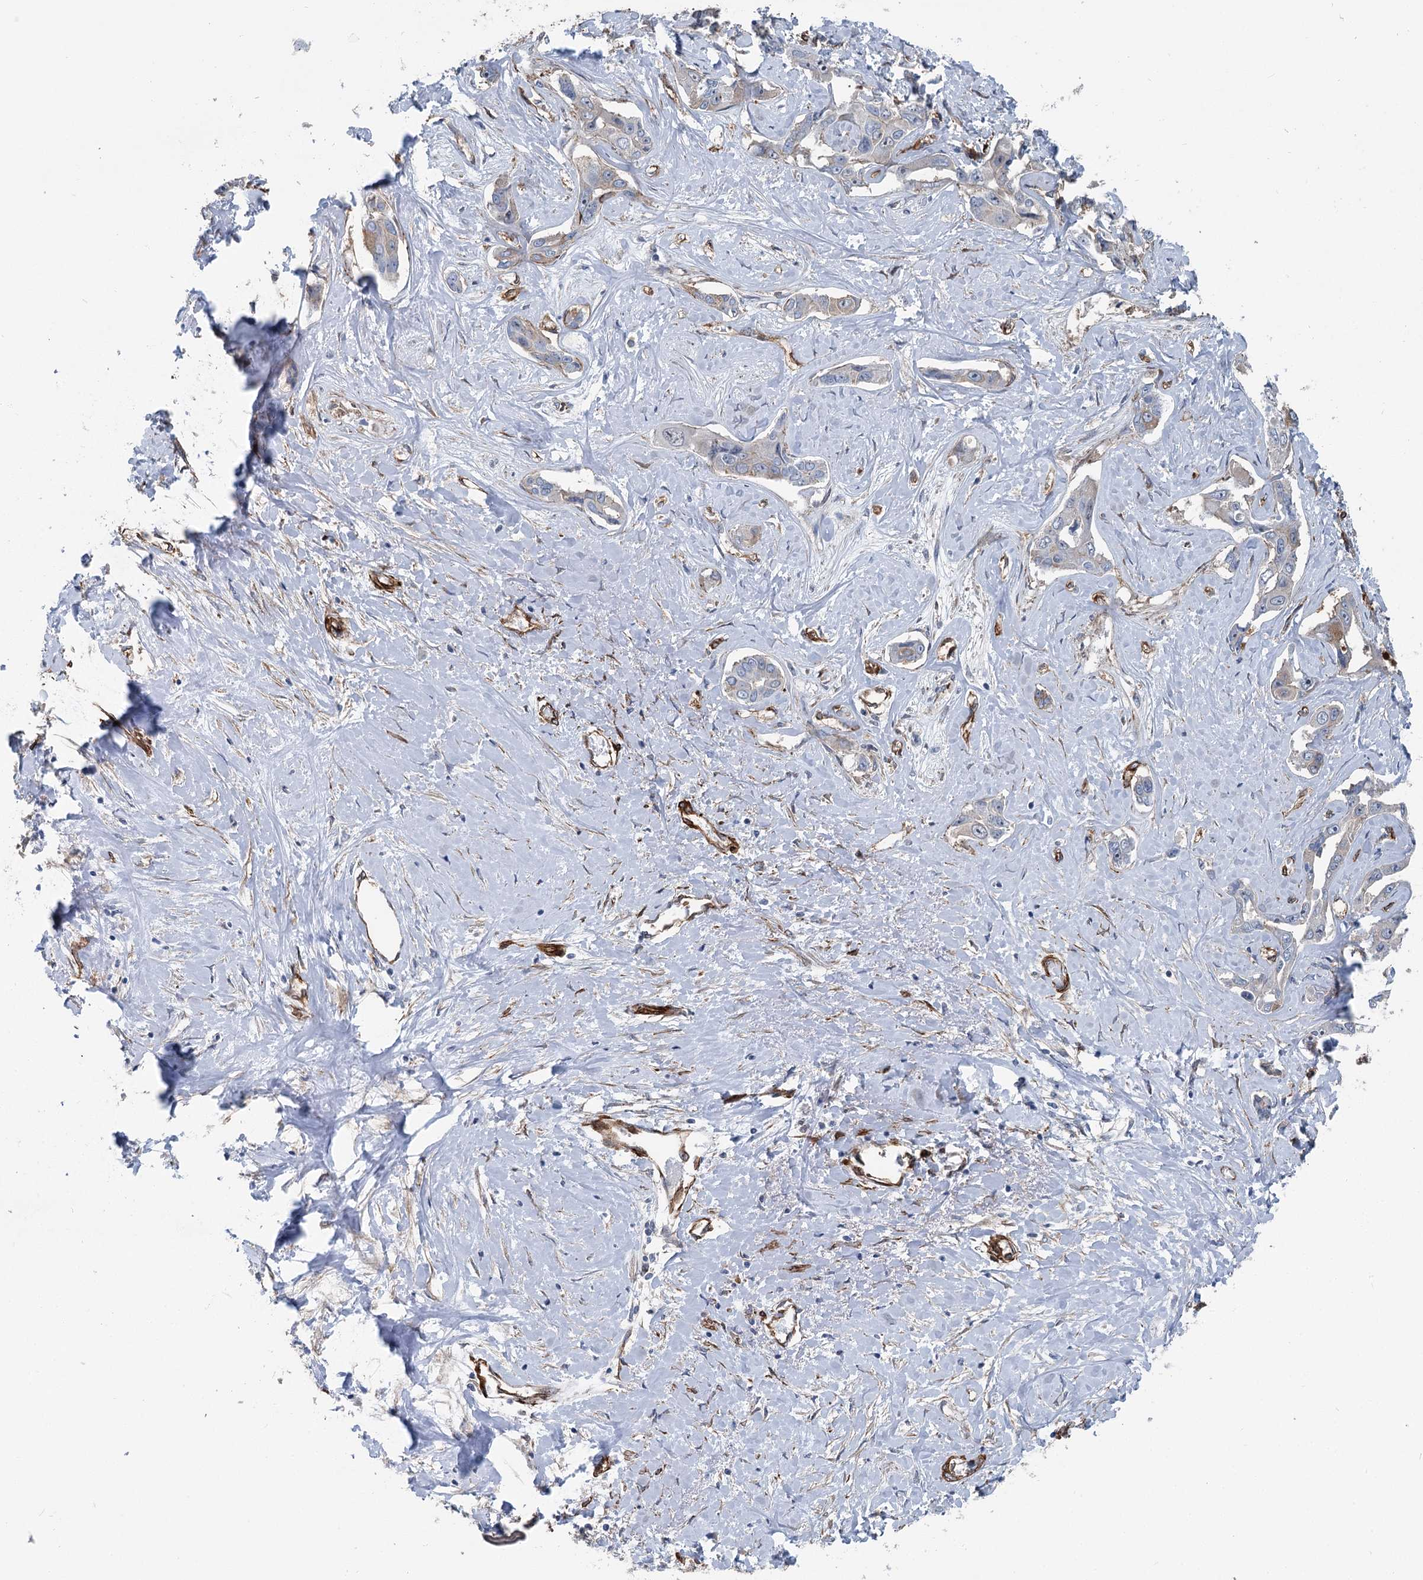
{"staining": {"intensity": "negative", "quantity": "none", "location": "none"}, "tissue": "liver cancer", "cell_type": "Tumor cells", "image_type": "cancer", "snomed": [{"axis": "morphology", "description": "Cholangiocarcinoma"}, {"axis": "topography", "description": "Liver"}], "caption": "This is an immunohistochemistry photomicrograph of liver cholangiocarcinoma. There is no staining in tumor cells.", "gene": "IQSEC1", "patient": {"sex": "male", "age": 59}}